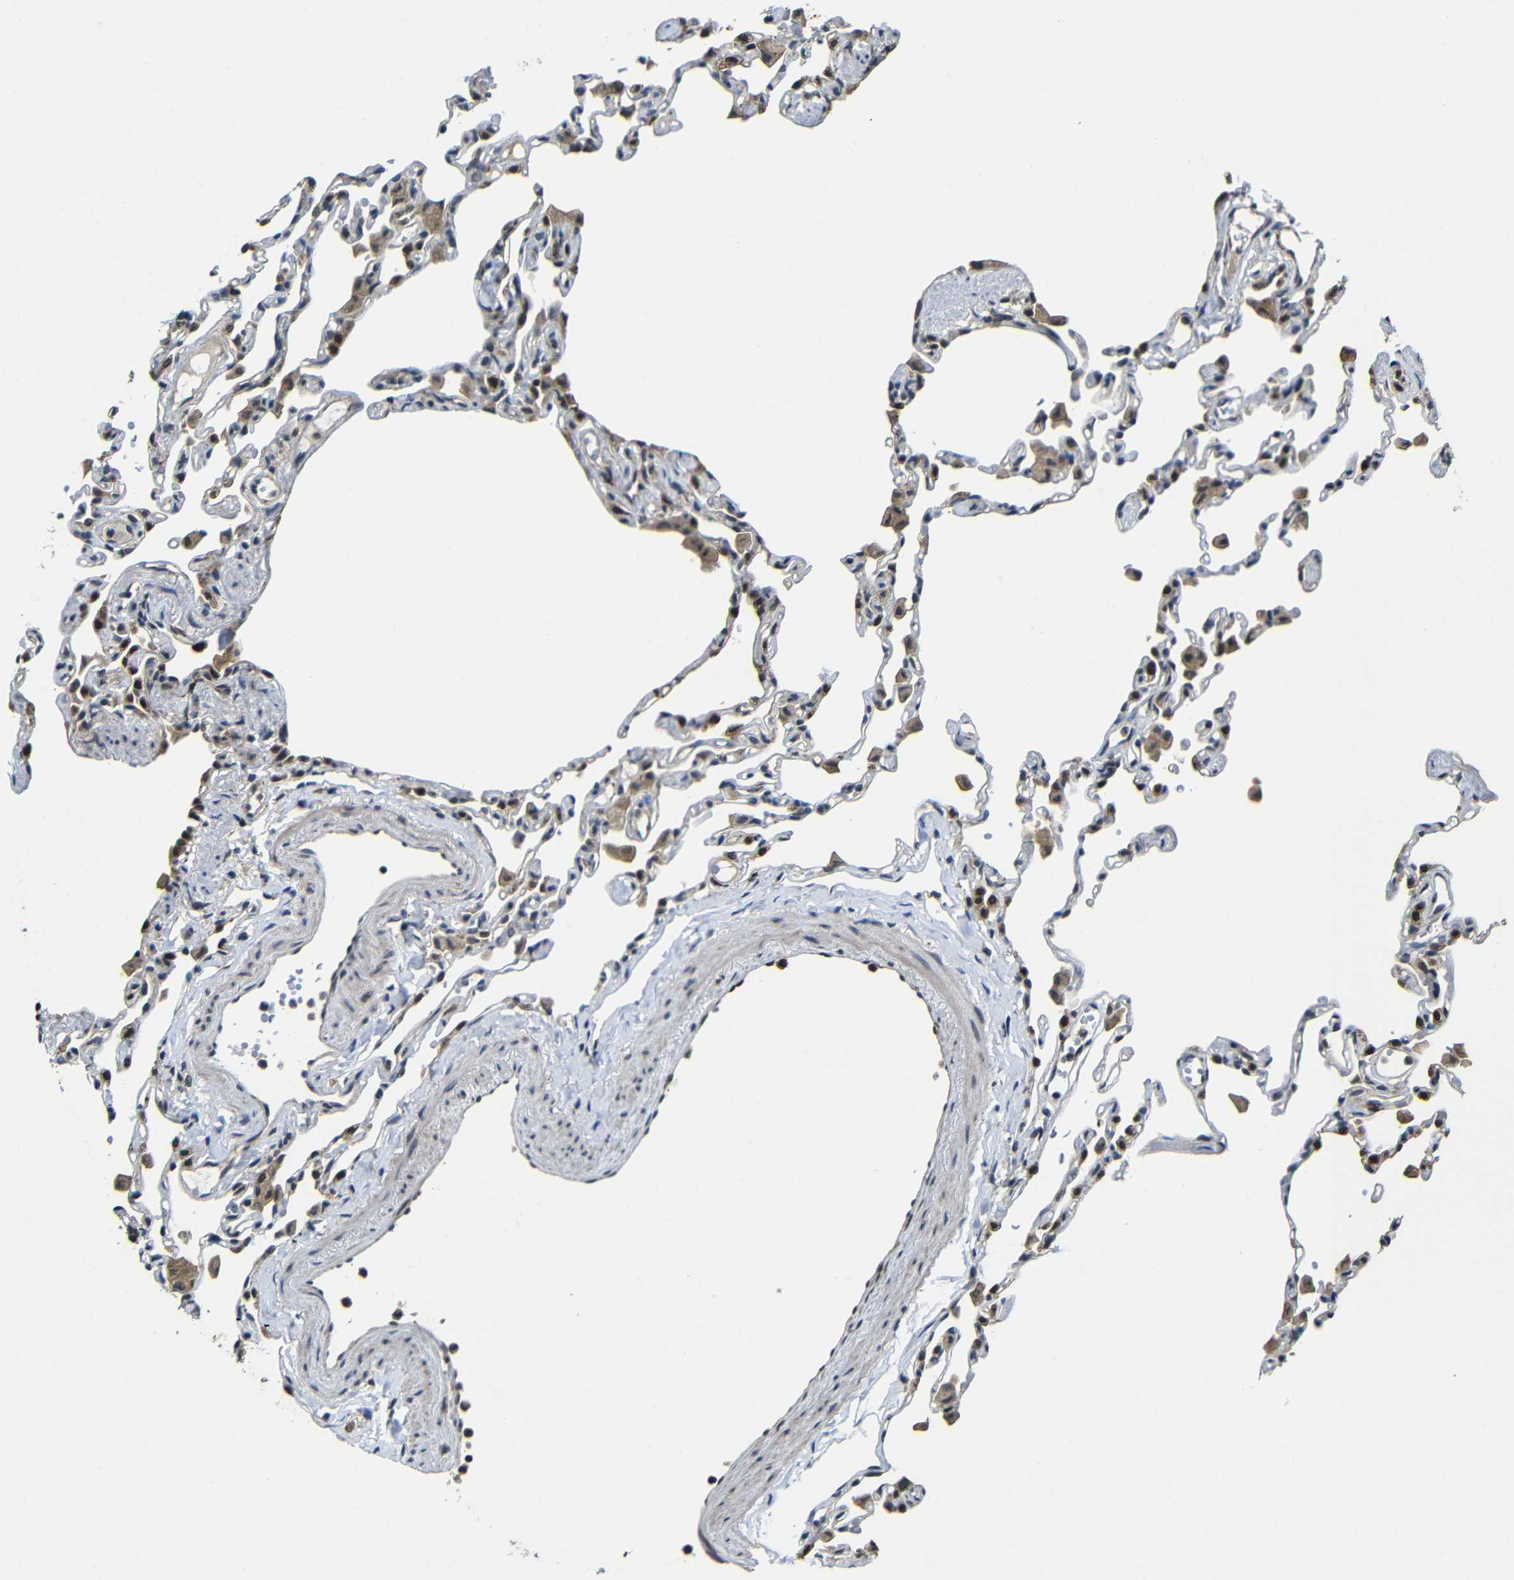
{"staining": {"intensity": "moderate", "quantity": "25%-75%", "location": "cytoplasmic/membranous,nuclear"}, "tissue": "lung", "cell_type": "Alveolar cells", "image_type": "normal", "snomed": [{"axis": "morphology", "description": "Normal tissue, NOS"}, {"axis": "topography", "description": "Lung"}], "caption": "DAB (3,3'-diaminobenzidine) immunohistochemical staining of unremarkable lung demonstrates moderate cytoplasmic/membranous,nuclear protein positivity in about 25%-75% of alveolar cells.", "gene": "FAM172A", "patient": {"sex": "female", "age": 49}}